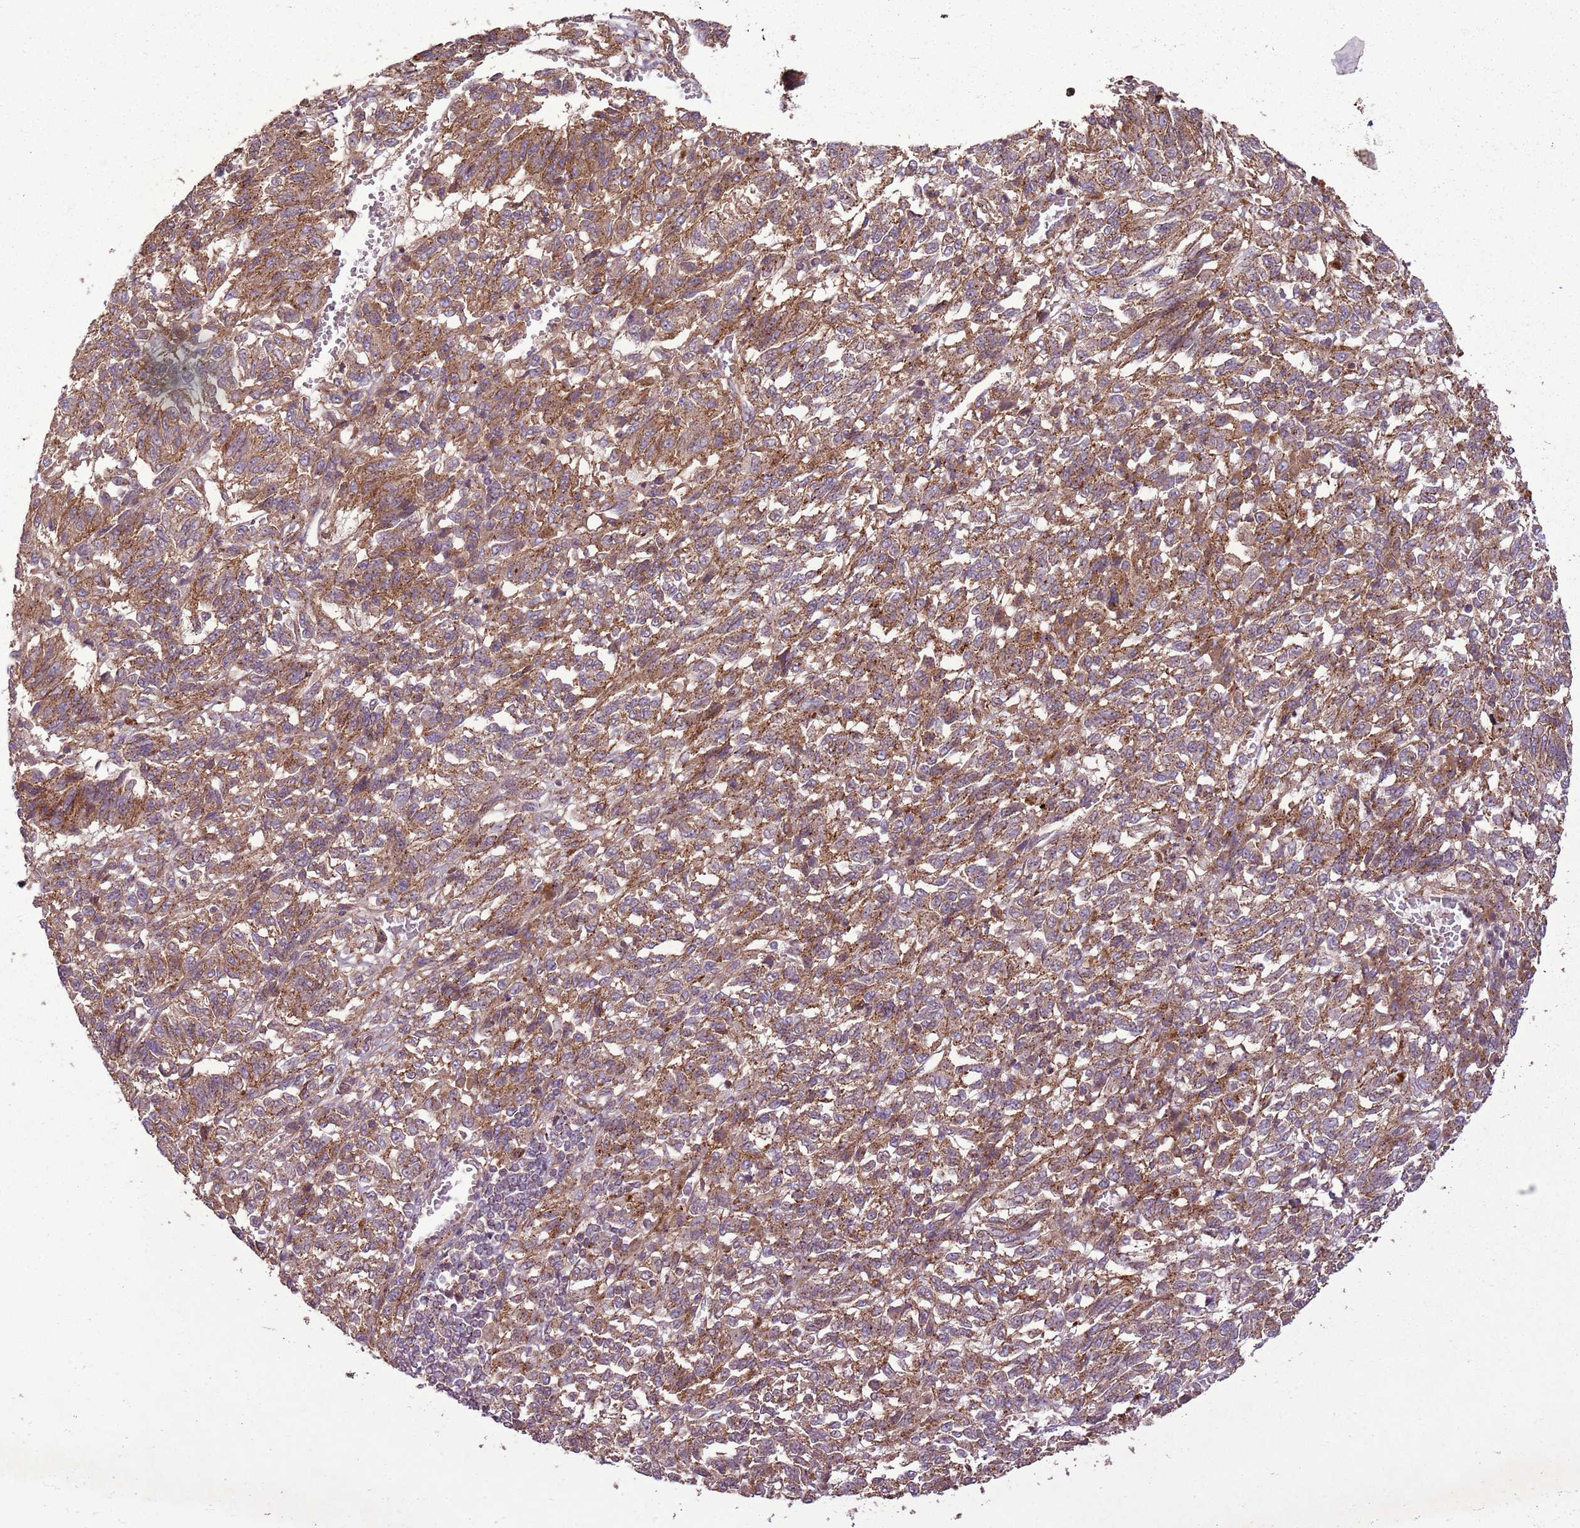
{"staining": {"intensity": "moderate", "quantity": ">75%", "location": "cytoplasmic/membranous"}, "tissue": "melanoma", "cell_type": "Tumor cells", "image_type": "cancer", "snomed": [{"axis": "morphology", "description": "Malignant melanoma, Metastatic site"}, {"axis": "topography", "description": "Lung"}], "caption": "Immunohistochemistry (DAB) staining of human melanoma demonstrates moderate cytoplasmic/membranous protein positivity in approximately >75% of tumor cells.", "gene": "ANKRD24", "patient": {"sex": "male", "age": 64}}